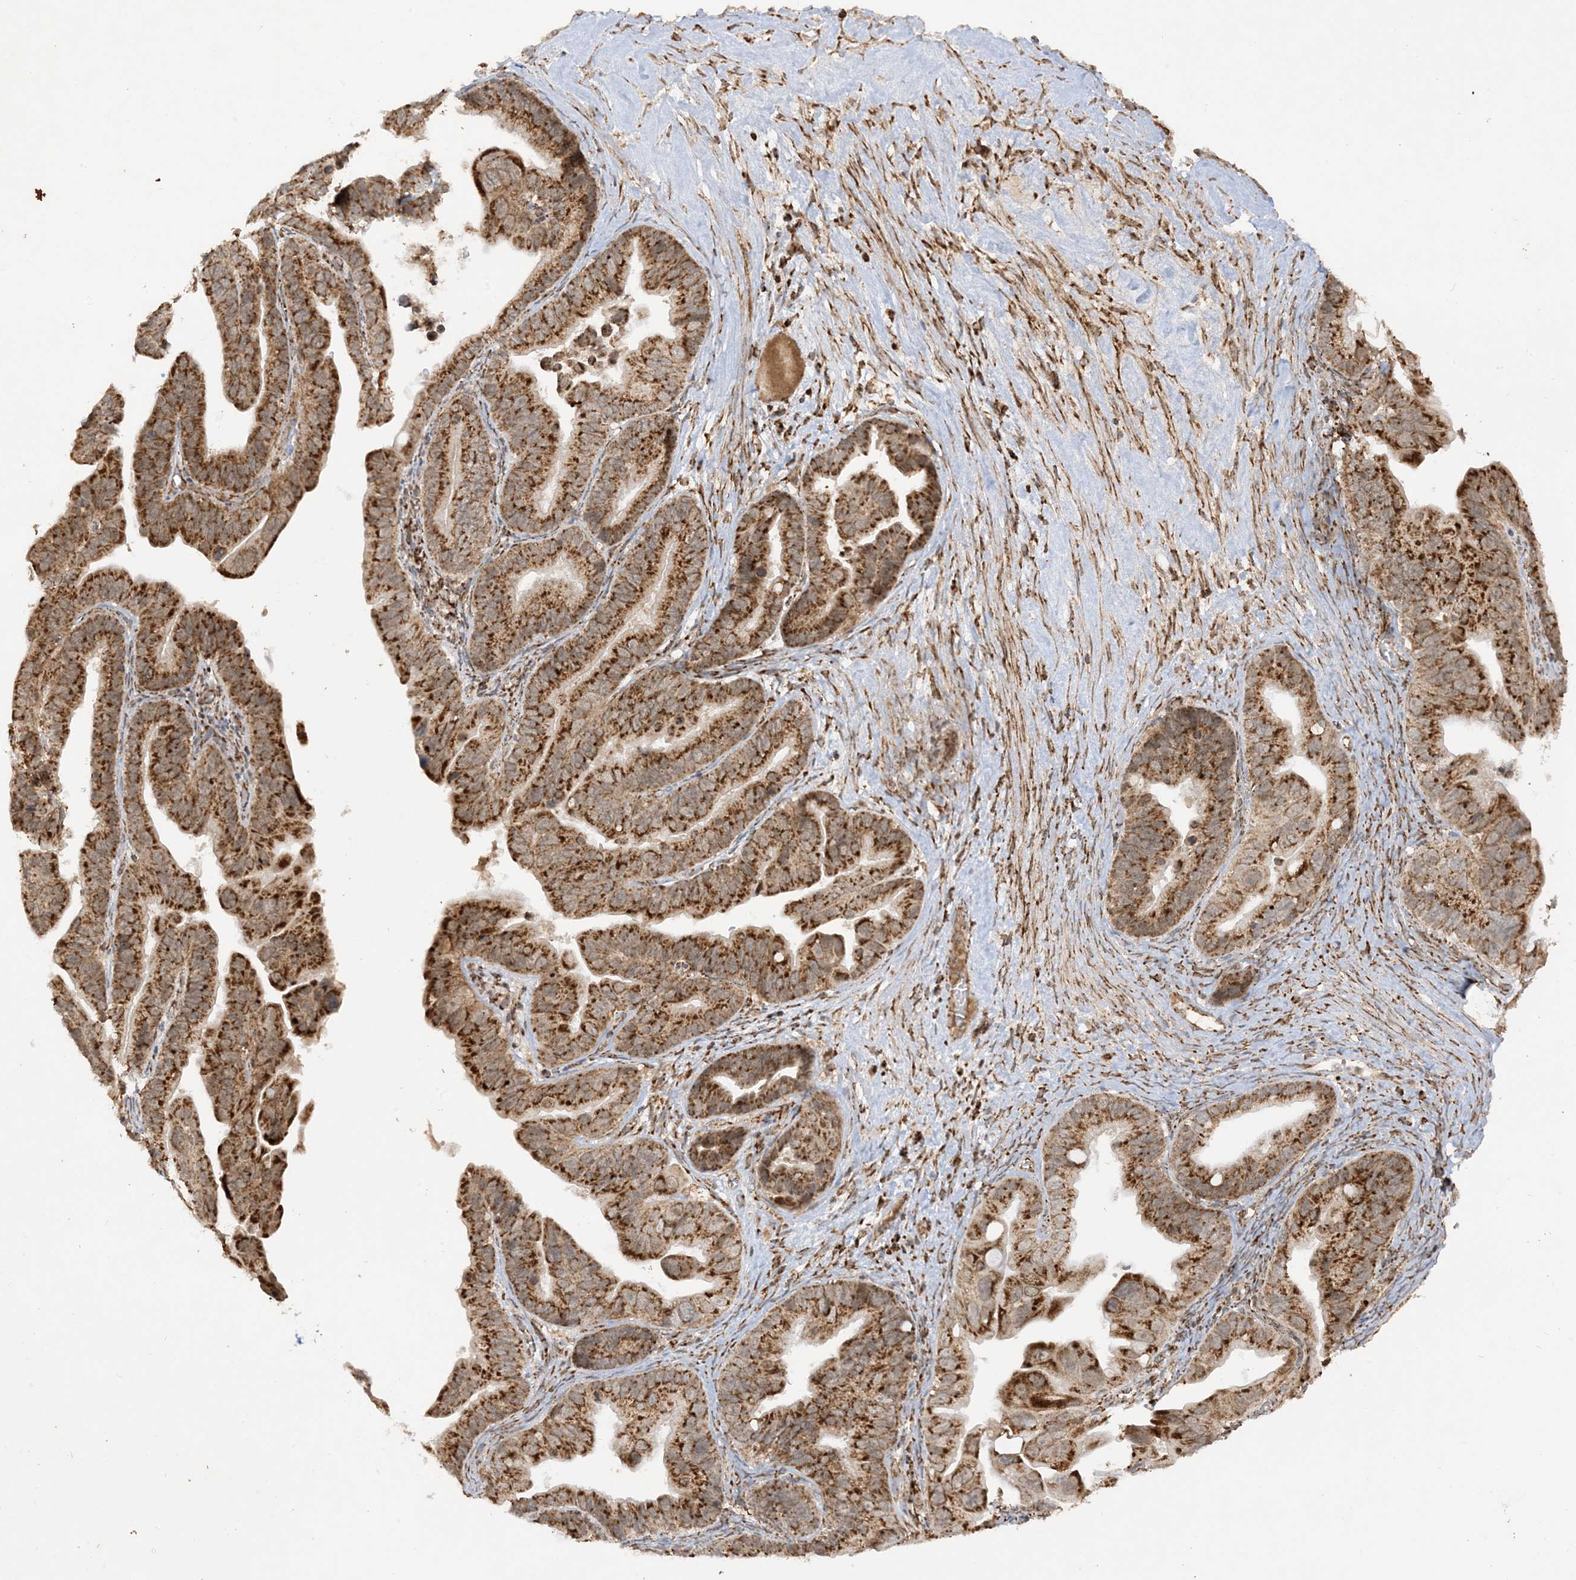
{"staining": {"intensity": "strong", "quantity": ">75%", "location": "cytoplasmic/membranous"}, "tissue": "ovarian cancer", "cell_type": "Tumor cells", "image_type": "cancer", "snomed": [{"axis": "morphology", "description": "Cystadenocarcinoma, serous, NOS"}, {"axis": "topography", "description": "Ovary"}], "caption": "Strong cytoplasmic/membranous positivity for a protein is seen in approximately >75% of tumor cells of ovarian serous cystadenocarcinoma using immunohistochemistry (IHC).", "gene": "NDUFAF3", "patient": {"sex": "female", "age": 56}}